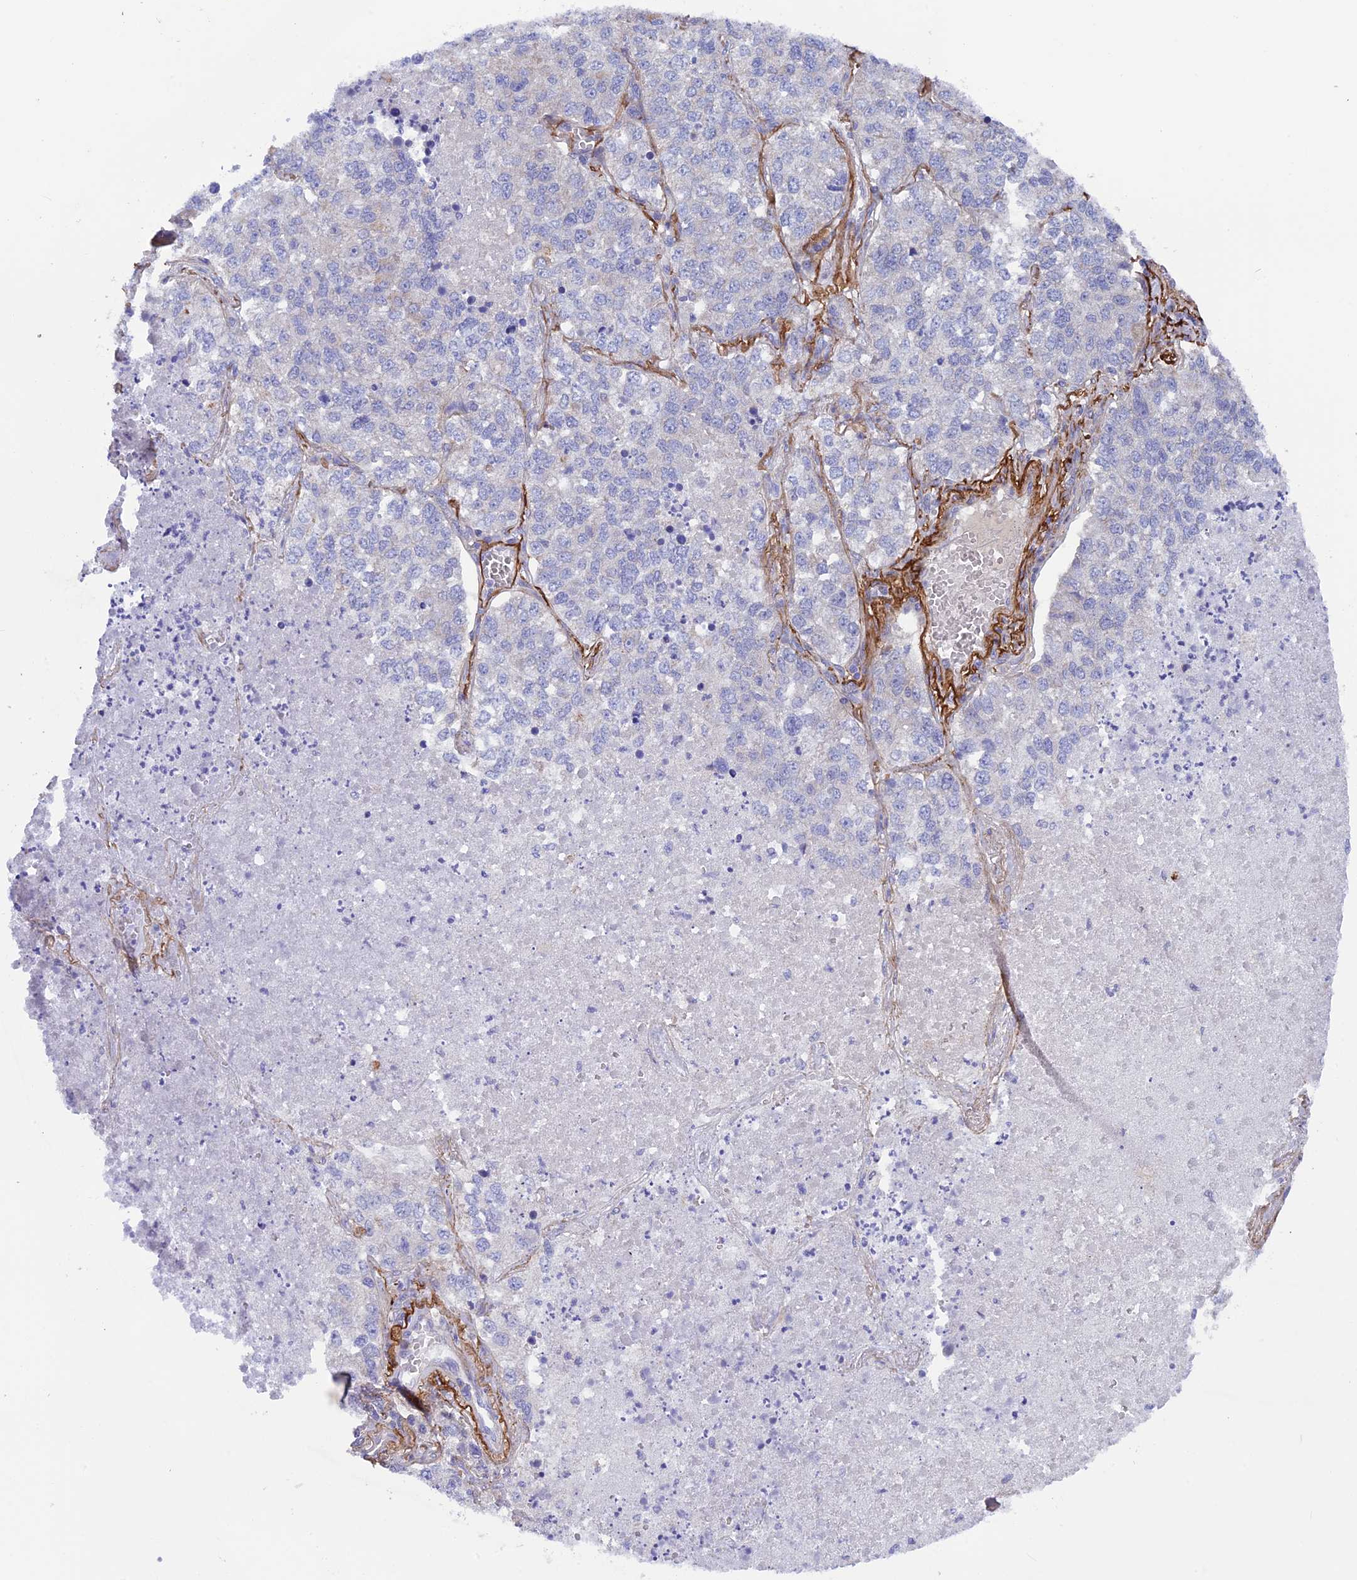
{"staining": {"intensity": "negative", "quantity": "none", "location": "none"}, "tissue": "lung cancer", "cell_type": "Tumor cells", "image_type": "cancer", "snomed": [{"axis": "morphology", "description": "Adenocarcinoma, NOS"}, {"axis": "topography", "description": "Lung"}], "caption": "A photomicrograph of human lung adenocarcinoma is negative for staining in tumor cells.", "gene": "PLAC9", "patient": {"sex": "male", "age": 49}}